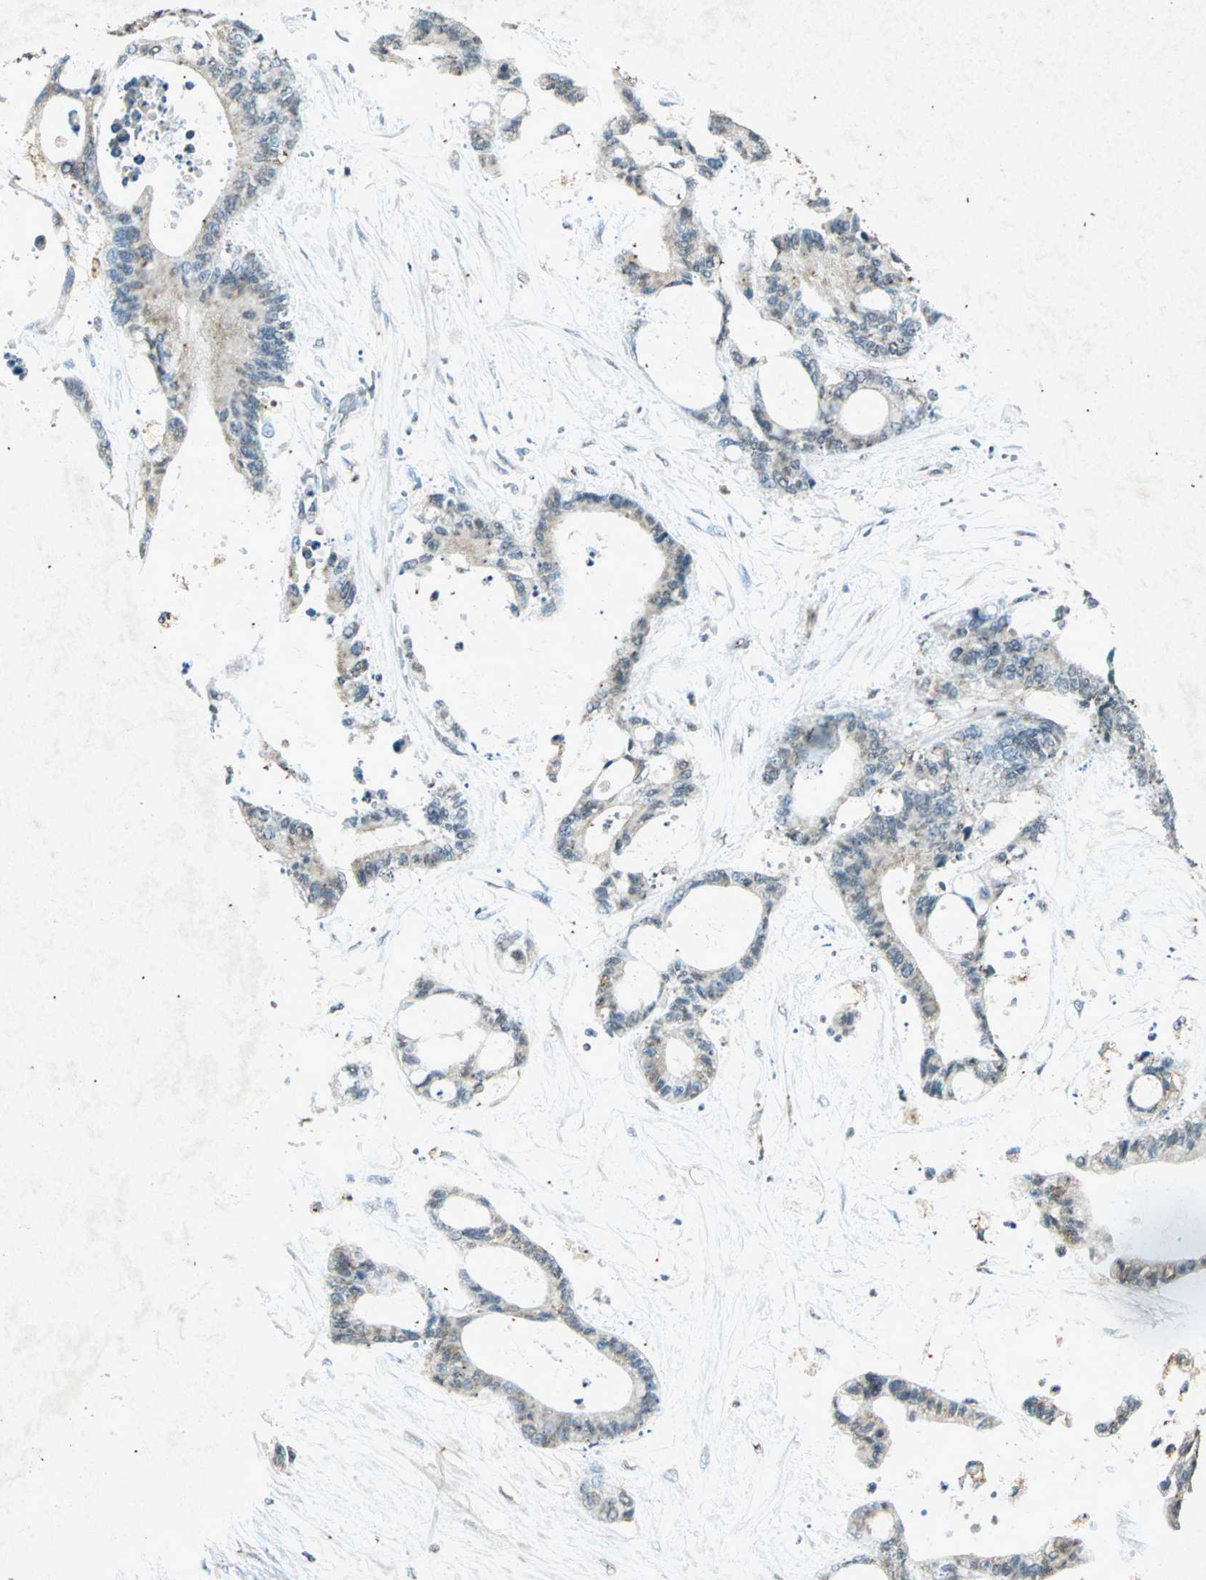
{"staining": {"intensity": "weak", "quantity": "<25%", "location": "cytoplasmic/membranous"}, "tissue": "liver cancer", "cell_type": "Tumor cells", "image_type": "cancer", "snomed": [{"axis": "morphology", "description": "Cholangiocarcinoma"}, {"axis": "topography", "description": "Liver"}], "caption": "The photomicrograph exhibits no staining of tumor cells in liver cancer.", "gene": "PSEN1", "patient": {"sex": "female", "age": 73}}